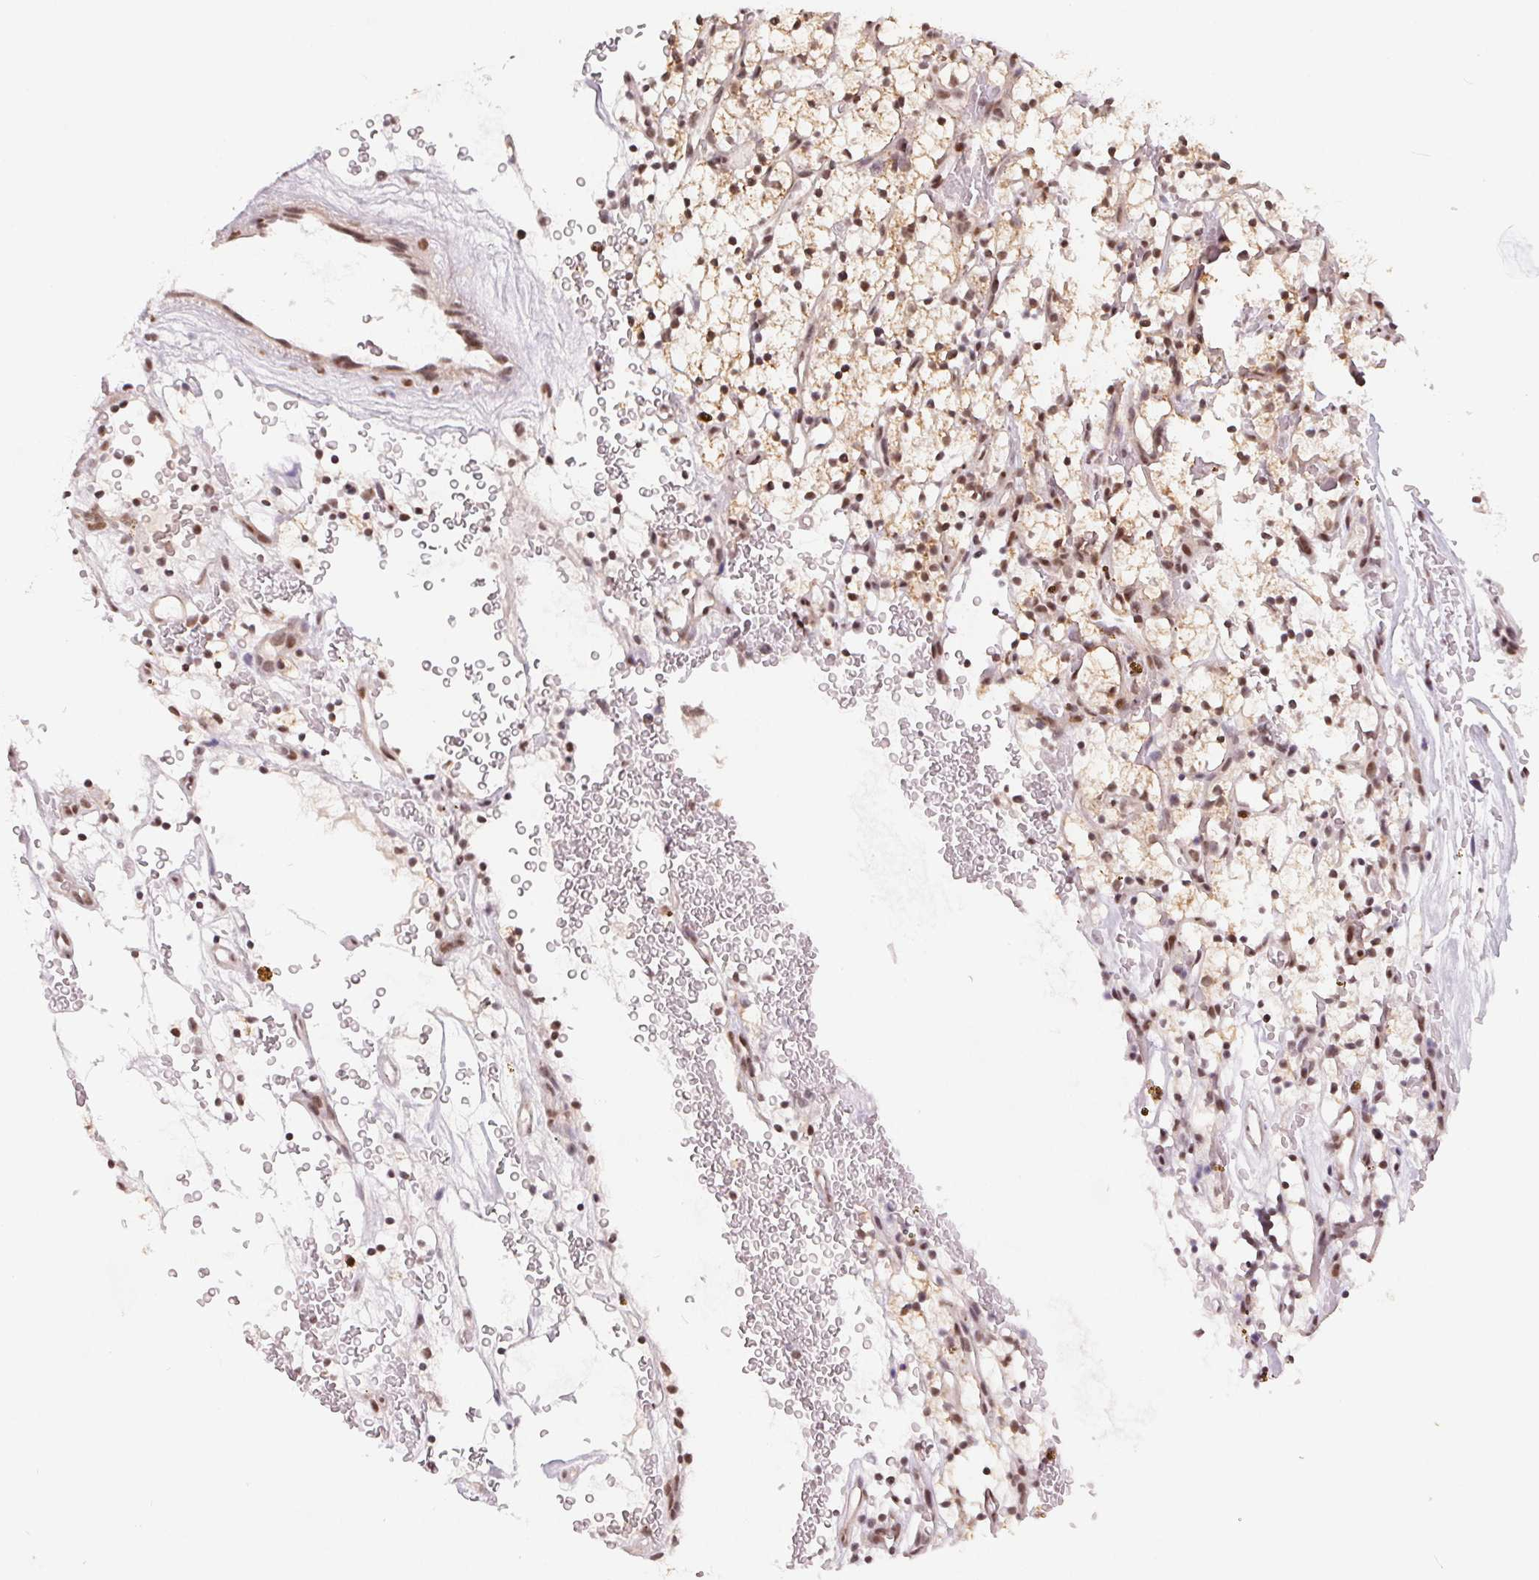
{"staining": {"intensity": "moderate", "quantity": ">75%", "location": "cytoplasmic/membranous,nuclear"}, "tissue": "renal cancer", "cell_type": "Tumor cells", "image_type": "cancer", "snomed": [{"axis": "morphology", "description": "Adenocarcinoma, NOS"}, {"axis": "topography", "description": "Kidney"}], "caption": "Renal adenocarcinoma tissue reveals moderate cytoplasmic/membranous and nuclear expression in about >75% of tumor cells, visualized by immunohistochemistry.", "gene": "TCERG1", "patient": {"sex": "female", "age": 64}}